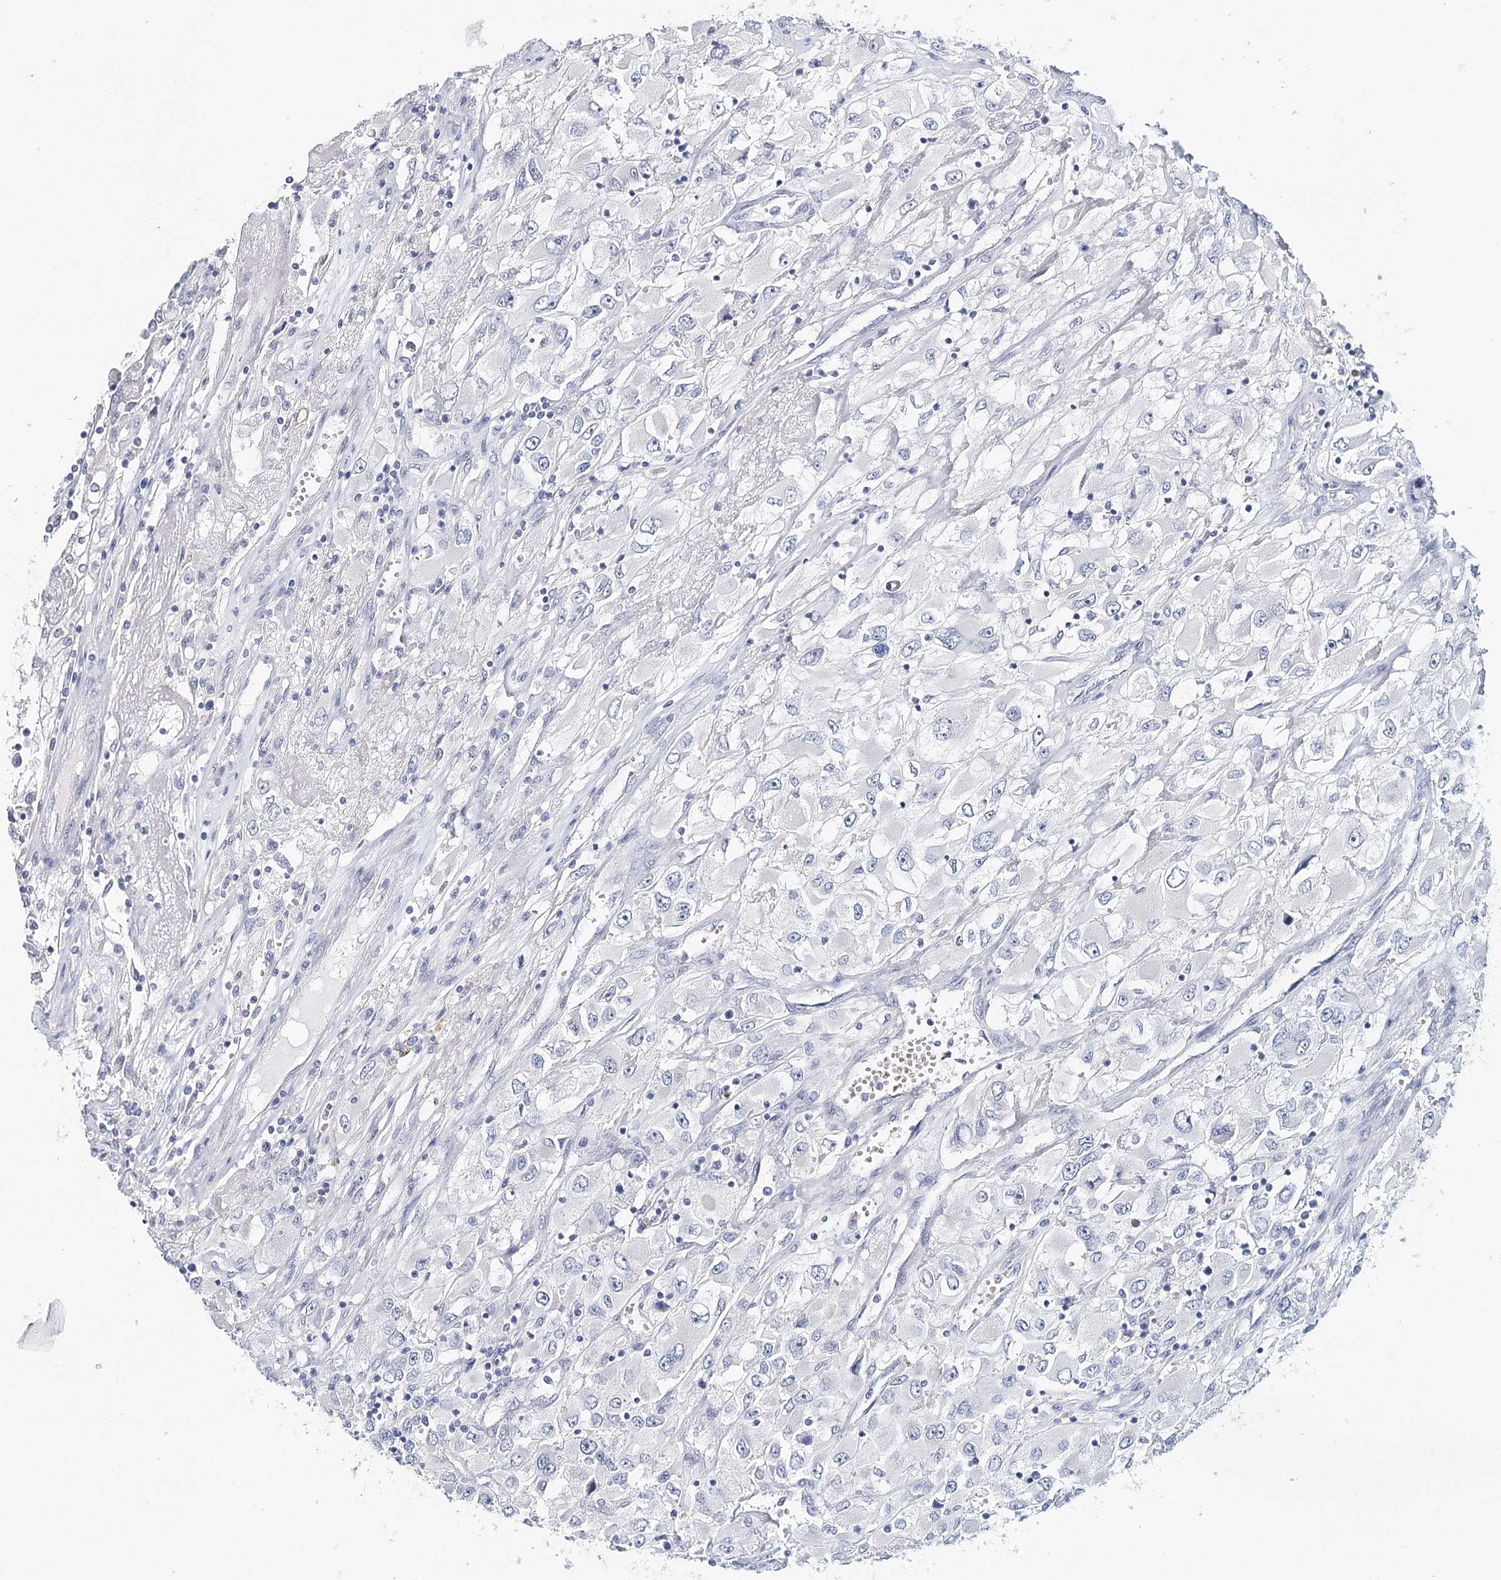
{"staining": {"intensity": "negative", "quantity": "none", "location": "none"}, "tissue": "renal cancer", "cell_type": "Tumor cells", "image_type": "cancer", "snomed": [{"axis": "morphology", "description": "Adenocarcinoma, NOS"}, {"axis": "topography", "description": "Kidney"}], "caption": "This photomicrograph is of adenocarcinoma (renal) stained with immunohistochemistry to label a protein in brown with the nuclei are counter-stained blue. There is no positivity in tumor cells.", "gene": "HSPA4L", "patient": {"sex": "female", "age": 52}}